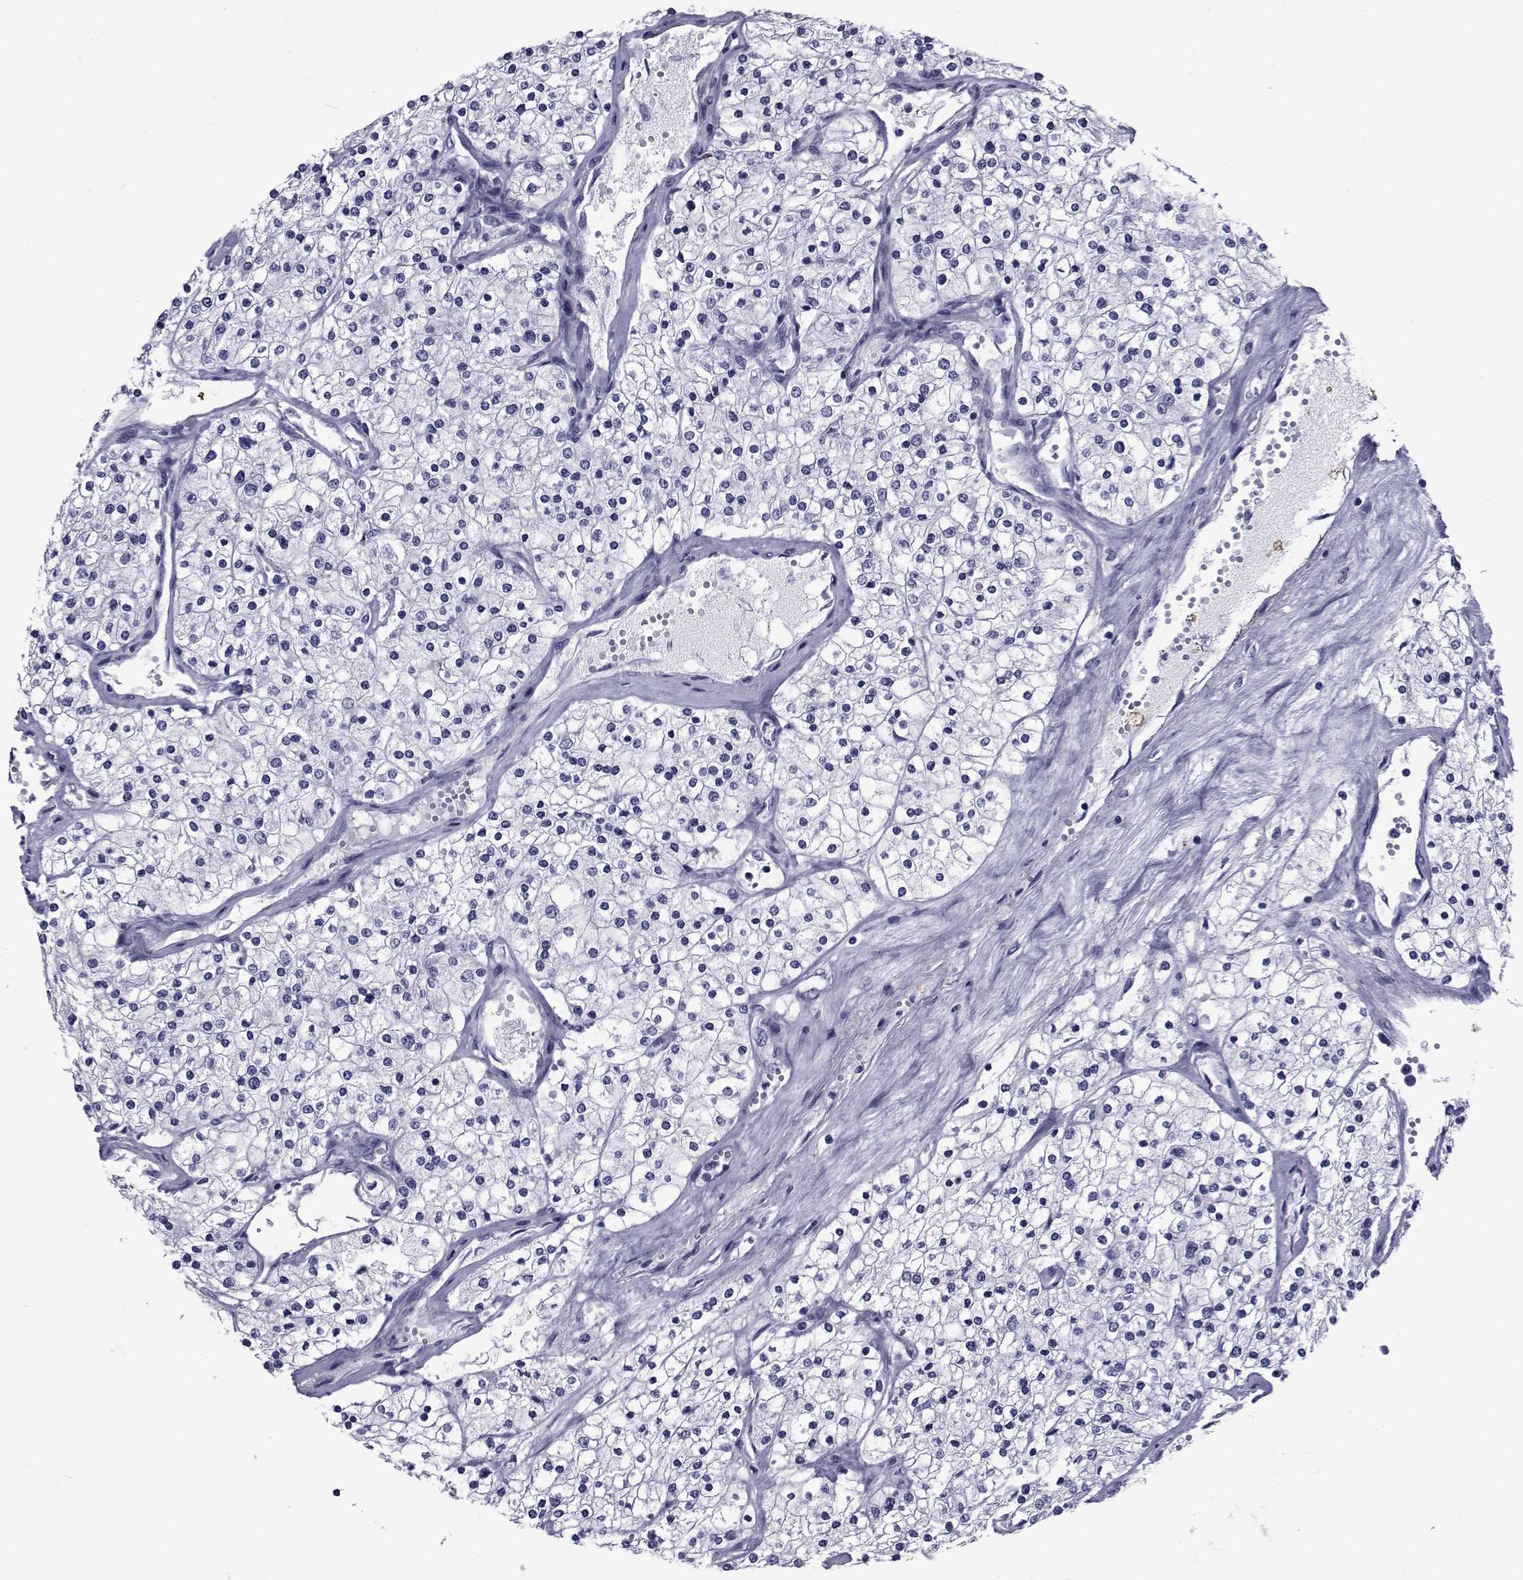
{"staining": {"intensity": "negative", "quantity": "none", "location": "none"}, "tissue": "renal cancer", "cell_type": "Tumor cells", "image_type": "cancer", "snomed": [{"axis": "morphology", "description": "Adenocarcinoma, NOS"}, {"axis": "topography", "description": "Kidney"}], "caption": "Immunohistochemistry (IHC) of human renal adenocarcinoma reveals no expression in tumor cells.", "gene": "GKAP1", "patient": {"sex": "male", "age": 80}}